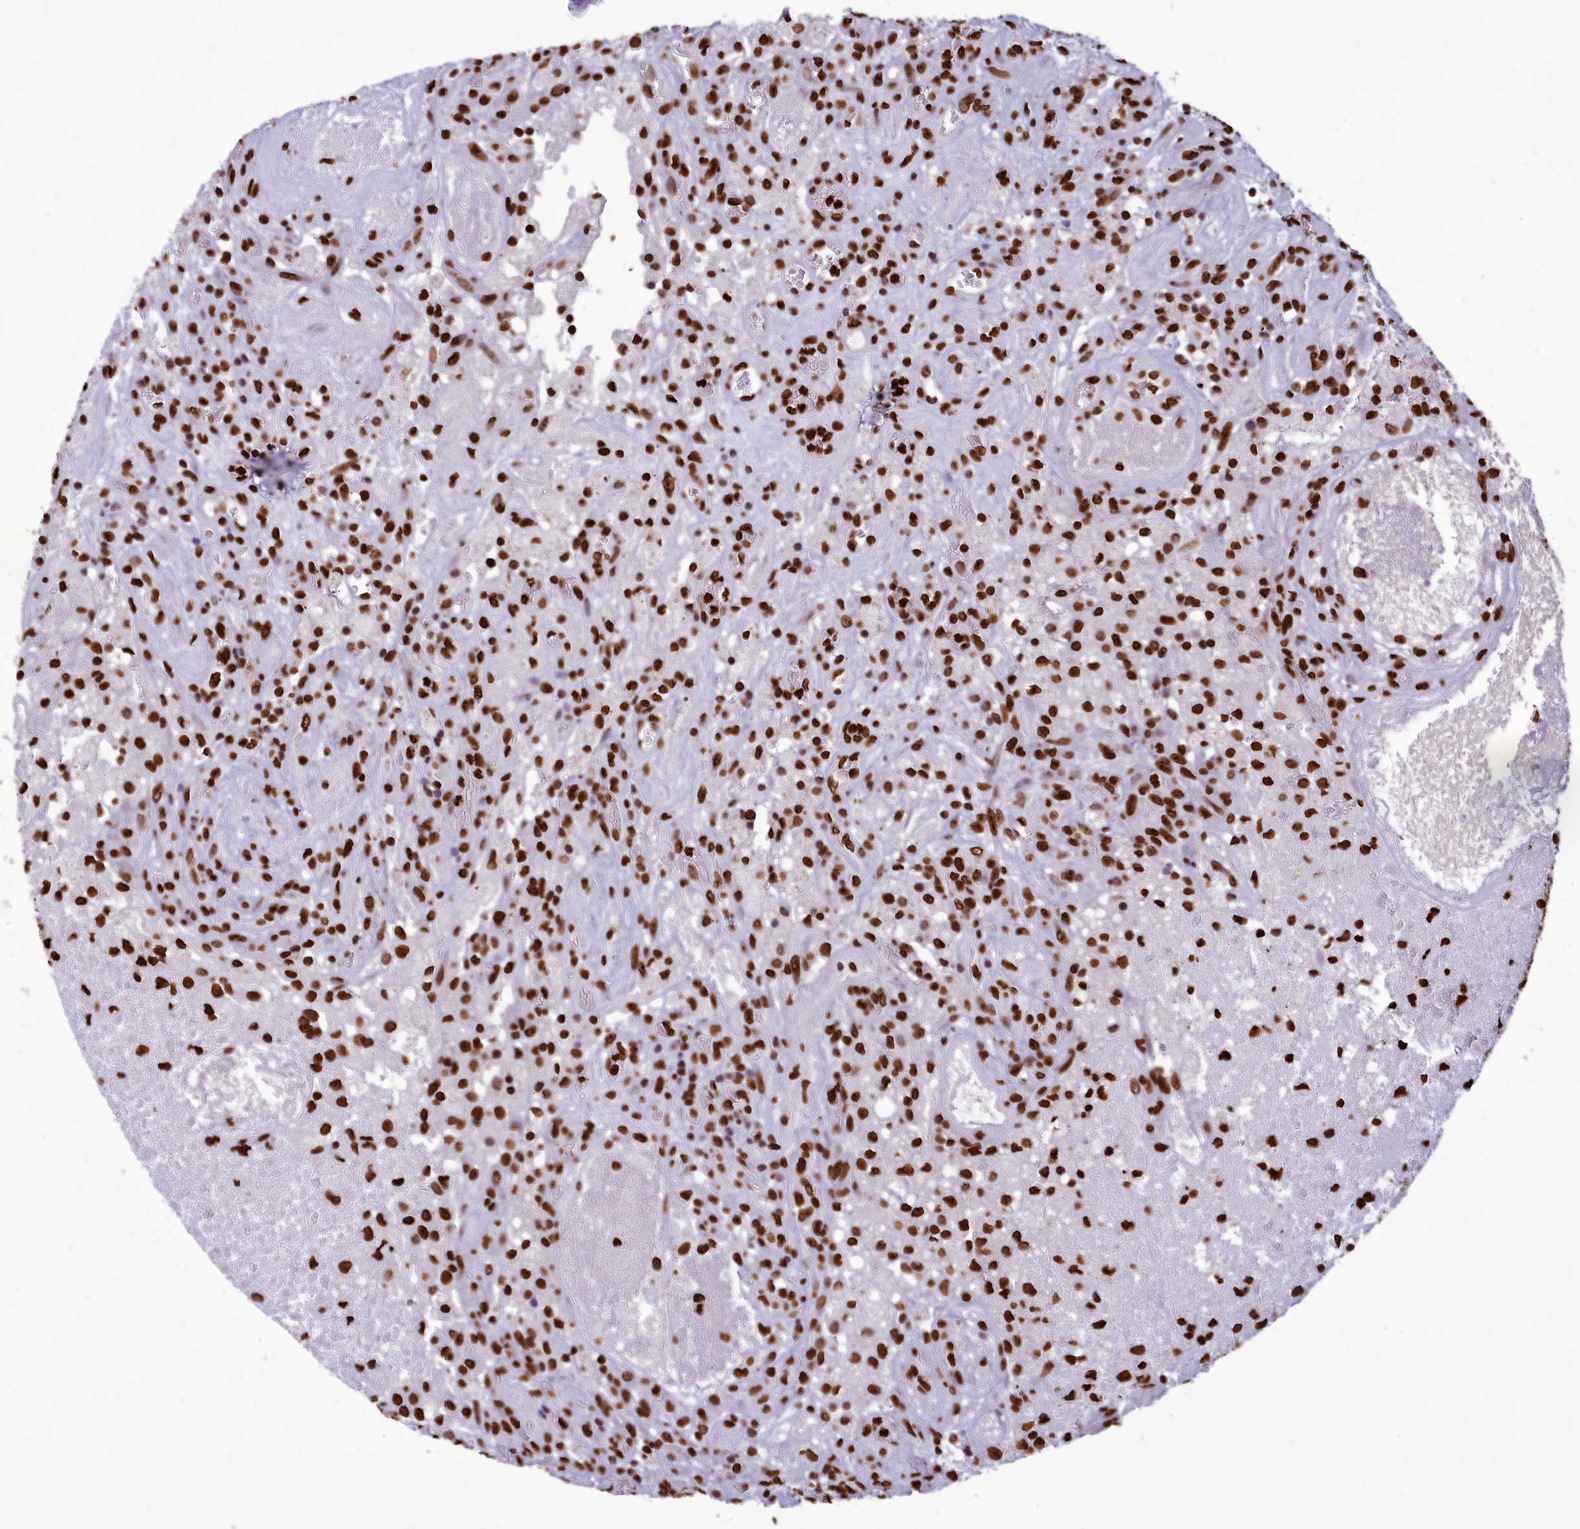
{"staining": {"intensity": "strong", "quantity": ">75%", "location": "nuclear"}, "tissue": "glioma", "cell_type": "Tumor cells", "image_type": "cancer", "snomed": [{"axis": "morphology", "description": "Glioma, malignant, High grade"}, {"axis": "topography", "description": "Brain"}], "caption": "Protein expression by immunohistochemistry demonstrates strong nuclear staining in about >75% of tumor cells in malignant glioma (high-grade).", "gene": "AKAP17A", "patient": {"sex": "male", "age": 76}}